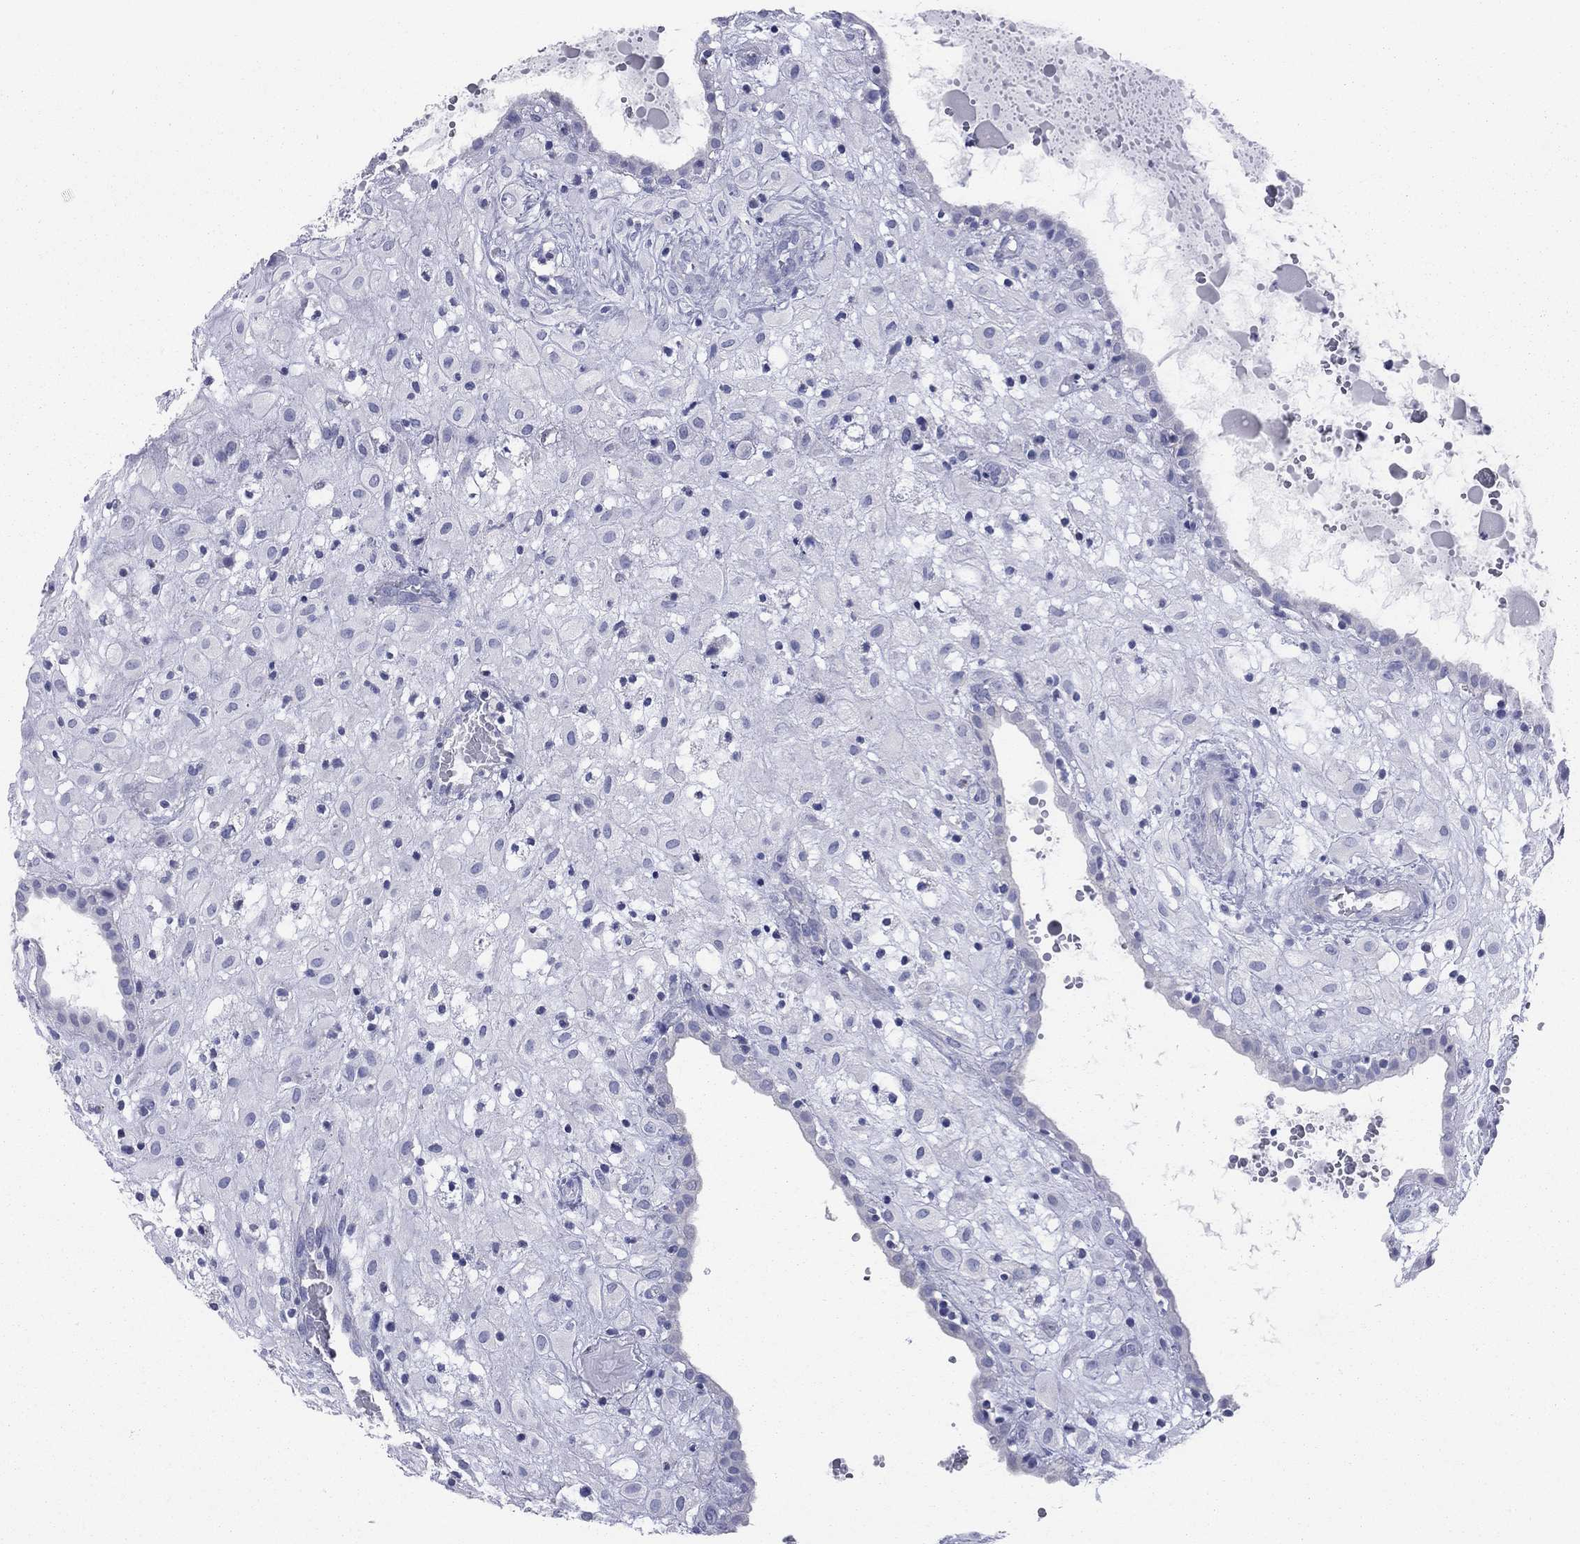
{"staining": {"intensity": "negative", "quantity": "none", "location": "none"}, "tissue": "placenta", "cell_type": "Decidual cells", "image_type": "normal", "snomed": [{"axis": "morphology", "description": "Normal tissue, NOS"}, {"axis": "topography", "description": "Placenta"}], "caption": "IHC of benign human placenta exhibits no expression in decidual cells.", "gene": "VSIG10", "patient": {"sex": "female", "age": 24}}